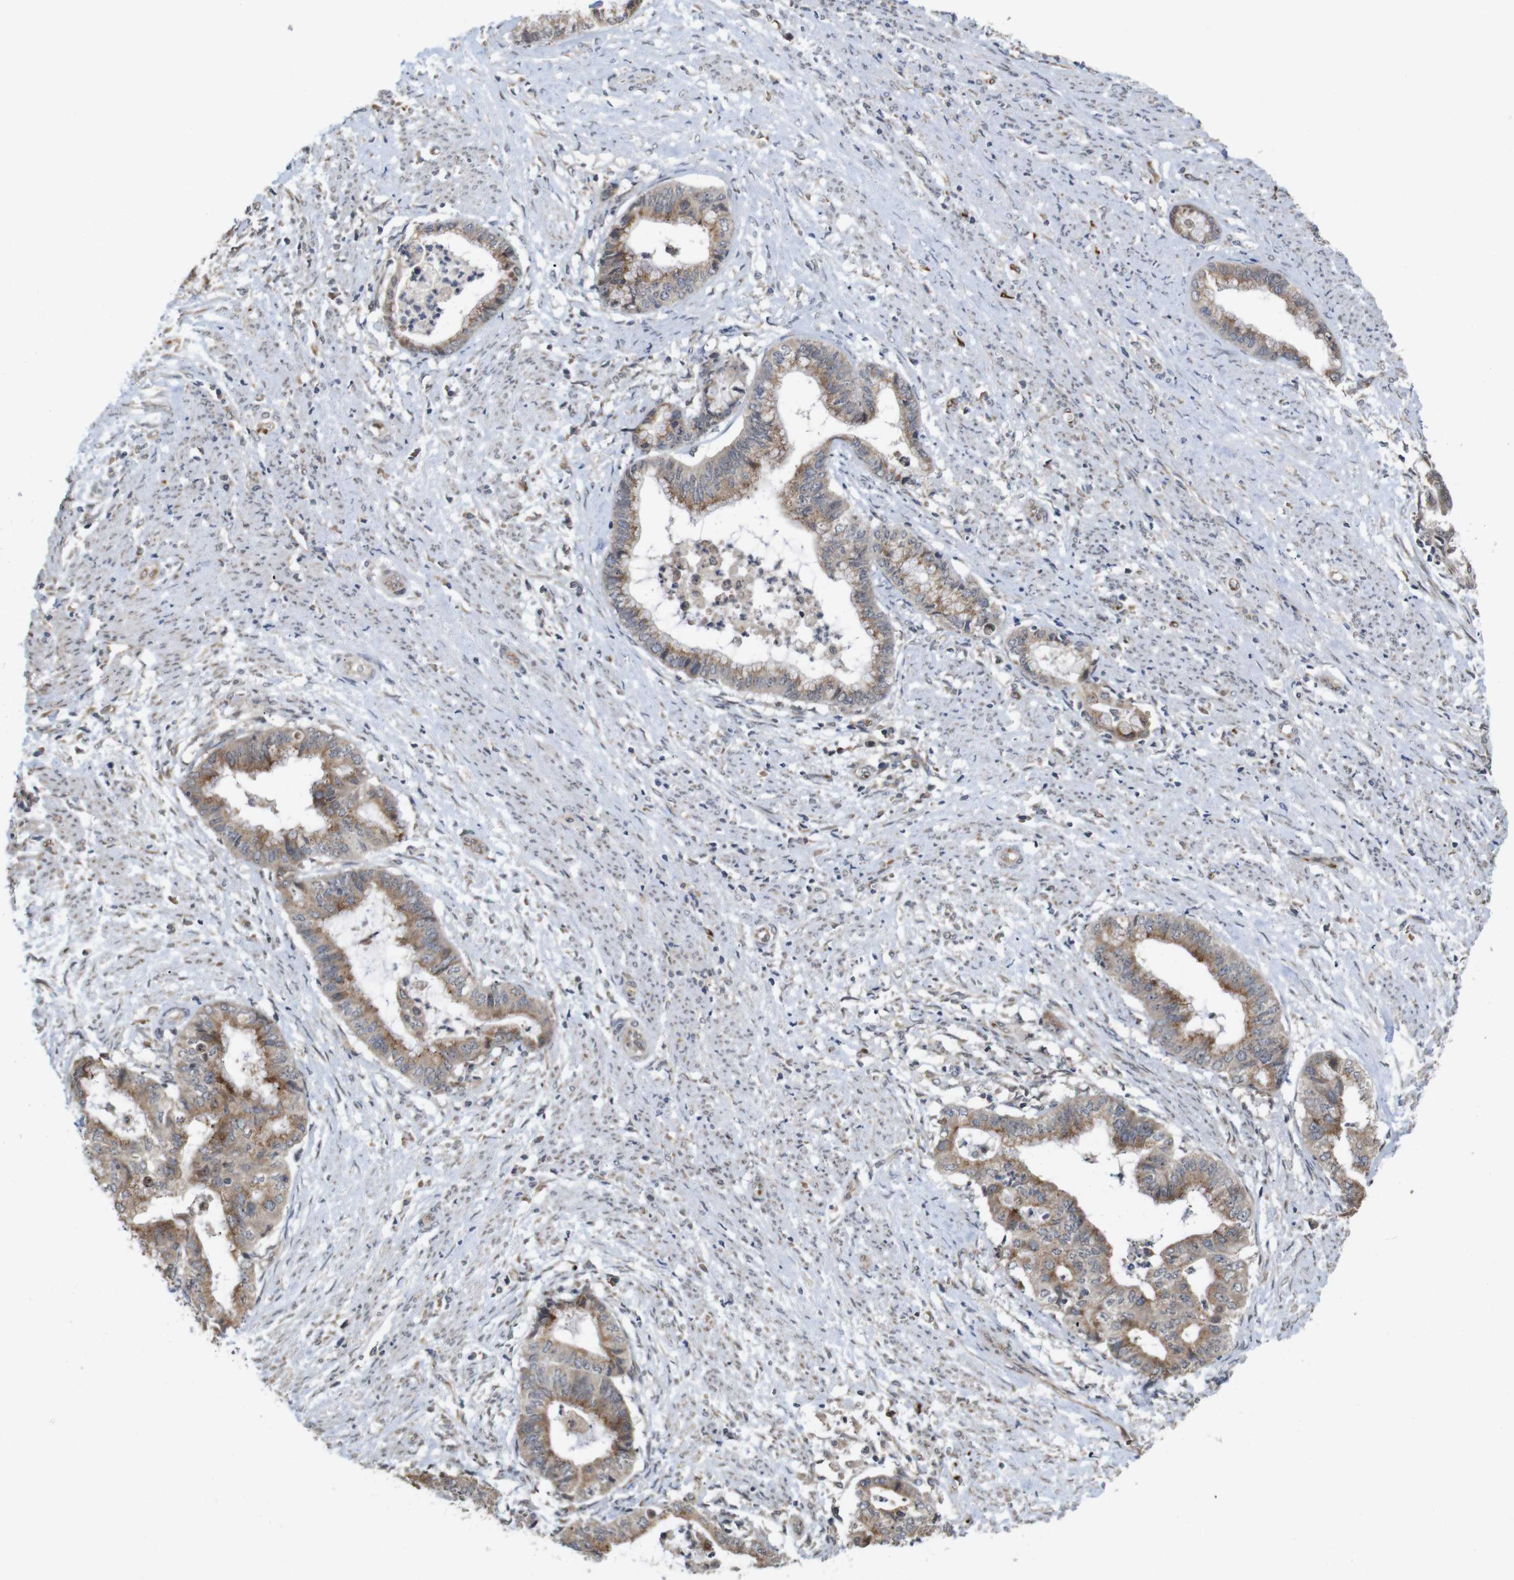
{"staining": {"intensity": "weak", "quantity": ">75%", "location": "cytoplasmic/membranous"}, "tissue": "endometrial cancer", "cell_type": "Tumor cells", "image_type": "cancer", "snomed": [{"axis": "morphology", "description": "Necrosis, NOS"}, {"axis": "morphology", "description": "Adenocarcinoma, NOS"}, {"axis": "topography", "description": "Endometrium"}], "caption": "Immunohistochemistry (IHC) micrograph of endometrial cancer (adenocarcinoma) stained for a protein (brown), which reveals low levels of weak cytoplasmic/membranous positivity in approximately >75% of tumor cells.", "gene": "EFCAB14", "patient": {"sex": "female", "age": 79}}